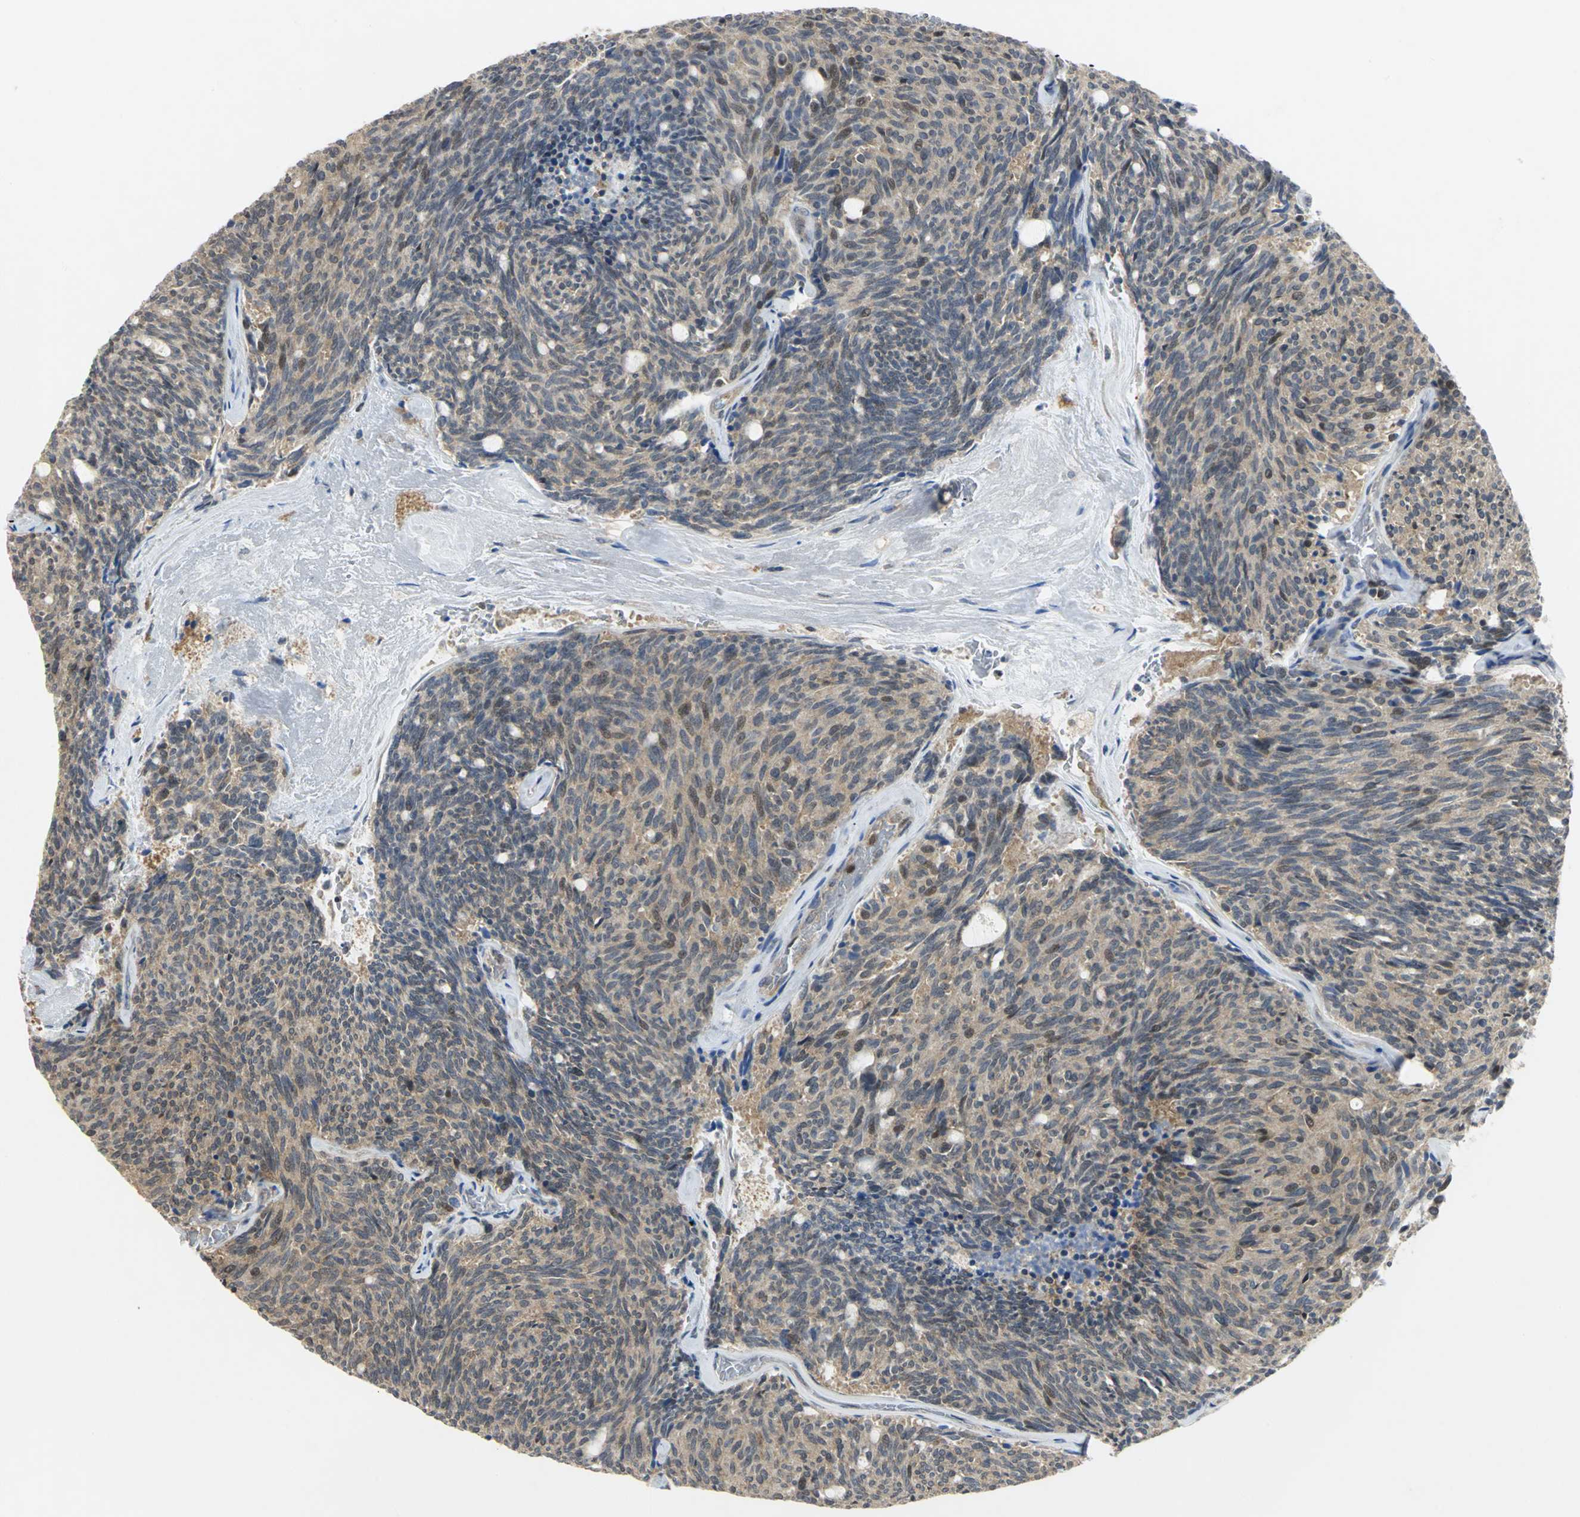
{"staining": {"intensity": "weak", "quantity": ">75%", "location": "cytoplasmic/membranous,nuclear"}, "tissue": "carcinoid", "cell_type": "Tumor cells", "image_type": "cancer", "snomed": [{"axis": "morphology", "description": "Carcinoid, malignant, NOS"}, {"axis": "topography", "description": "Pancreas"}], "caption": "Immunohistochemical staining of human malignant carcinoid displays low levels of weak cytoplasmic/membranous and nuclear protein positivity in approximately >75% of tumor cells.", "gene": "PPIA", "patient": {"sex": "female", "age": 54}}